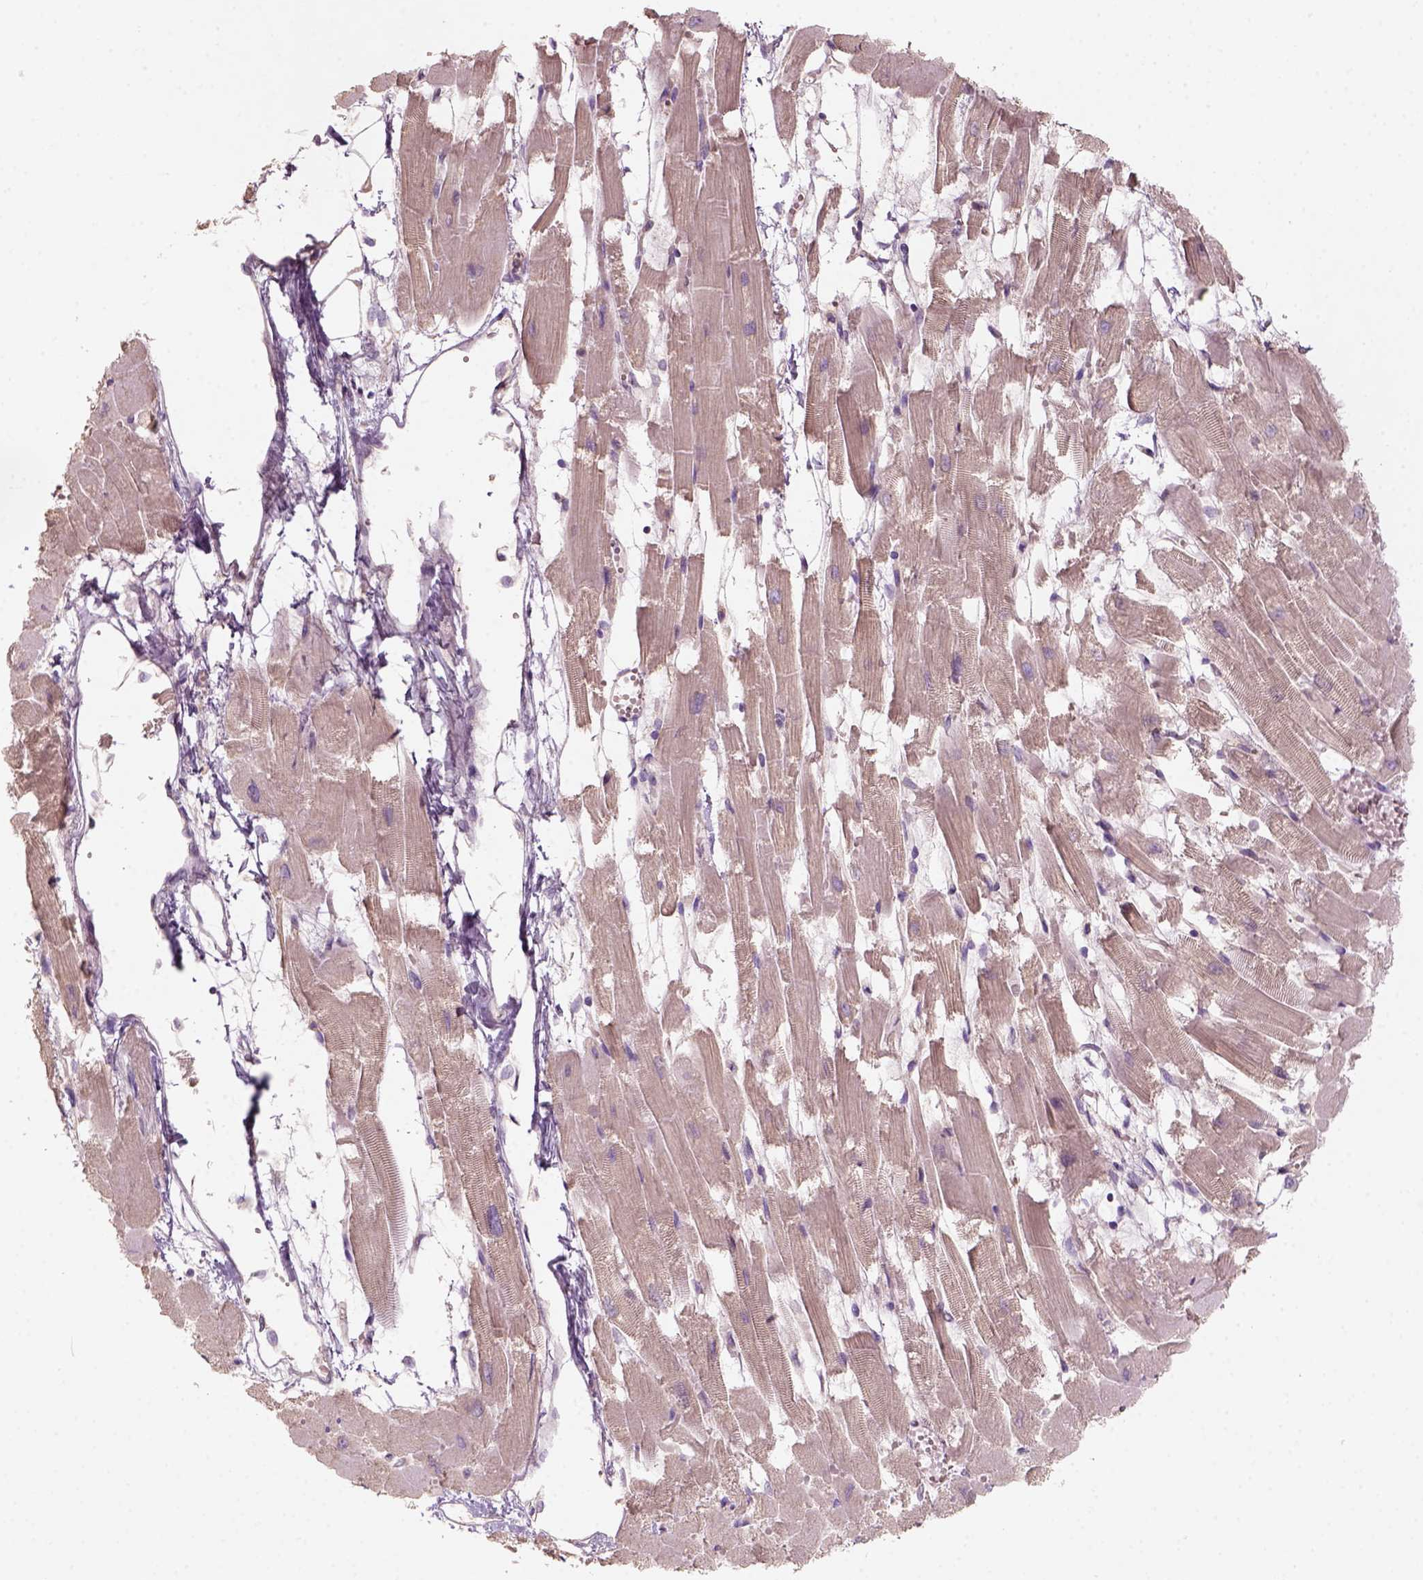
{"staining": {"intensity": "weak", "quantity": "<25%", "location": "cytoplasmic/membranous"}, "tissue": "heart muscle", "cell_type": "Cardiomyocytes", "image_type": "normal", "snomed": [{"axis": "morphology", "description": "Normal tissue, NOS"}, {"axis": "topography", "description": "Heart"}], "caption": "The photomicrograph demonstrates no staining of cardiomyocytes in benign heart muscle. (DAB IHC with hematoxylin counter stain).", "gene": "AQP9", "patient": {"sex": "female", "age": 52}}